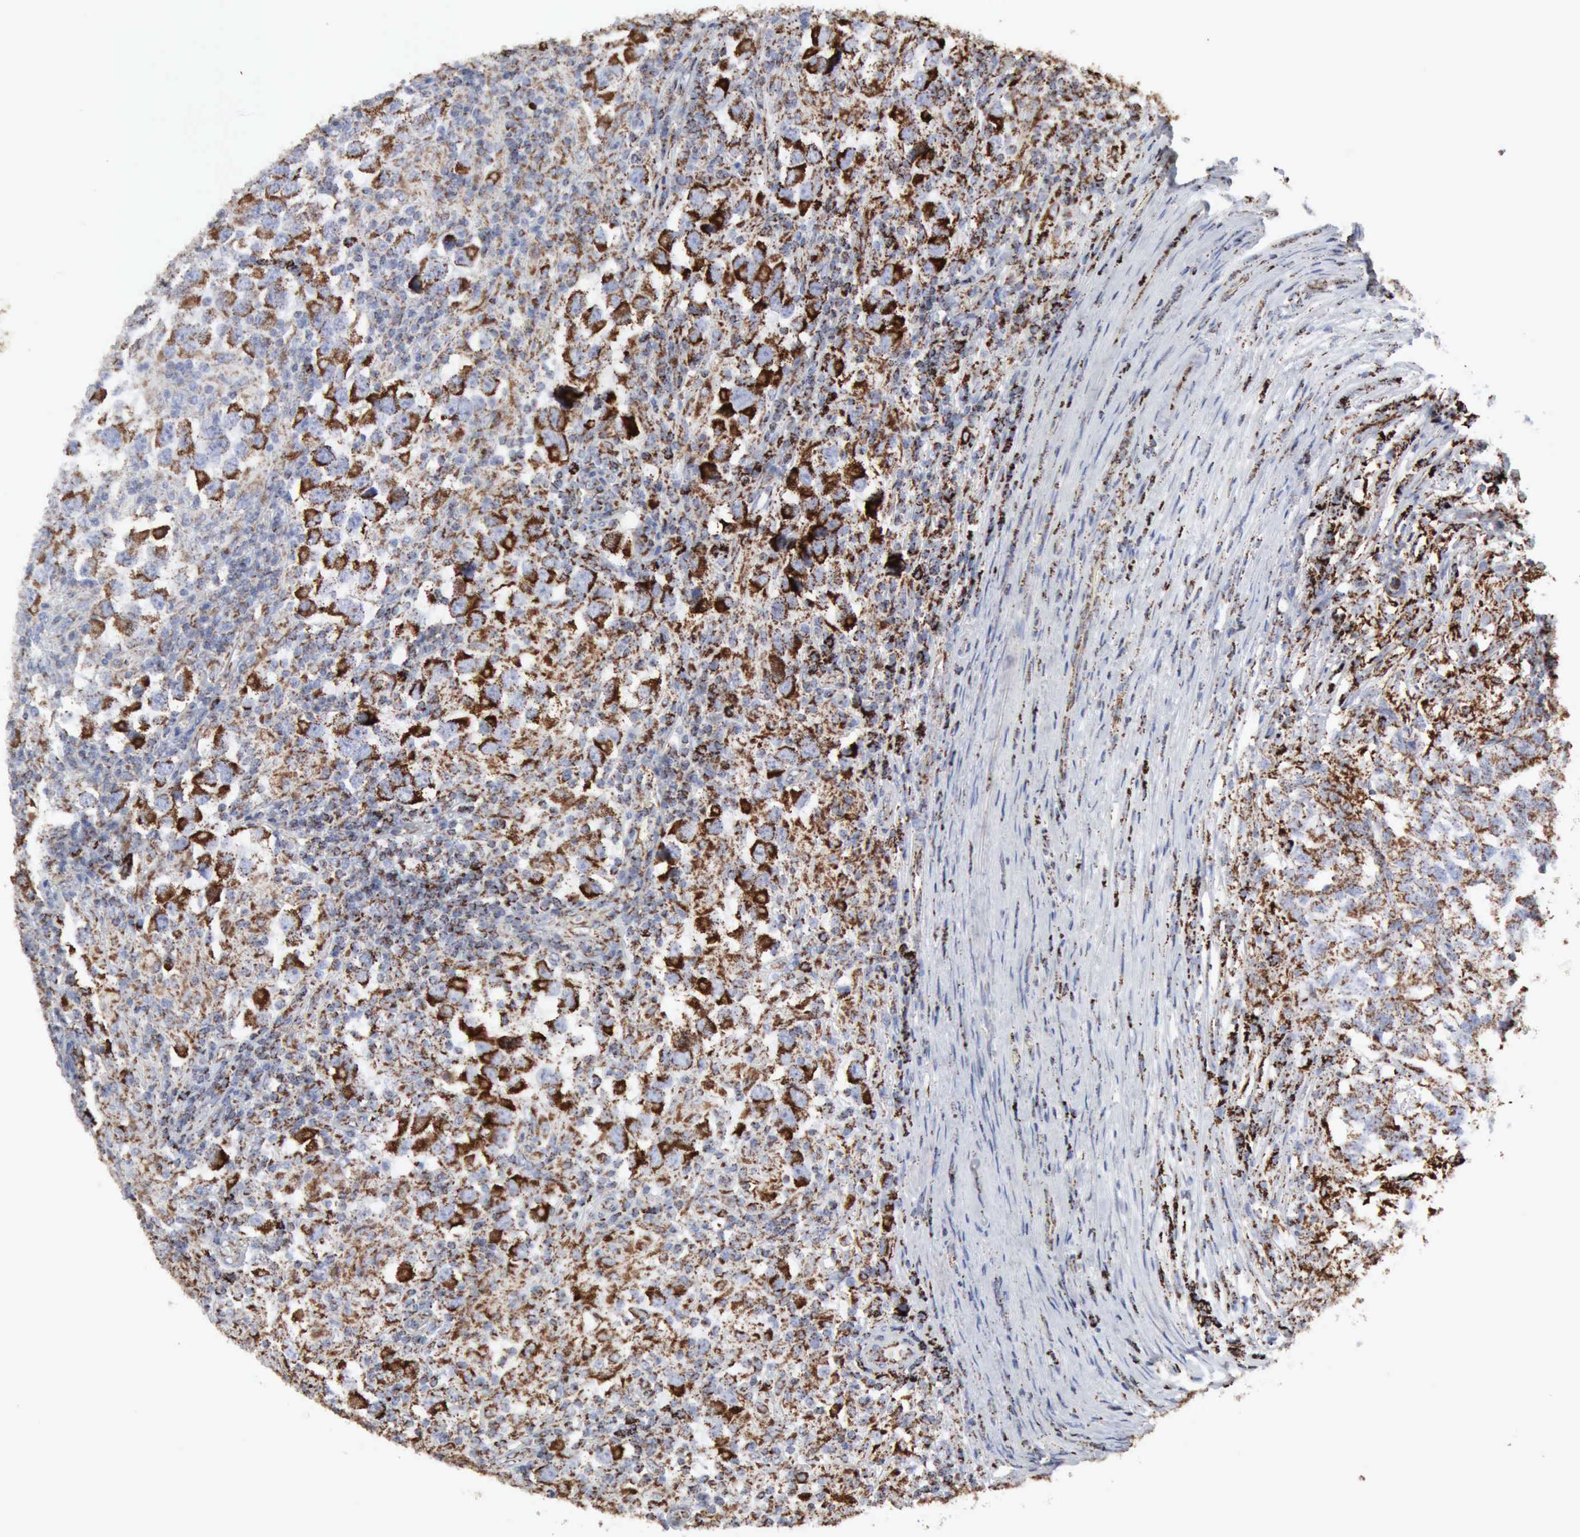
{"staining": {"intensity": "strong", "quantity": ">75%", "location": "cytoplasmic/membranous"}, "tissue": "testis cancer", "cell_type": "Tumor cells", "image_type": "cancer", "snomed": [{"axis": "morphology", "description": "Carcinoma, Embryonal, NOS"}, {"axis": "topography", "description": "Testis"}], "caption": "Testis cancer (embryonal carcinoma) tissue shows strong cytoplasmic/membranous positivity in approximately >75% of tumor cells, visualized by immunohistochemistry.", "gene": "ACO2", "patient": {"sex": "male", "age": 21}}